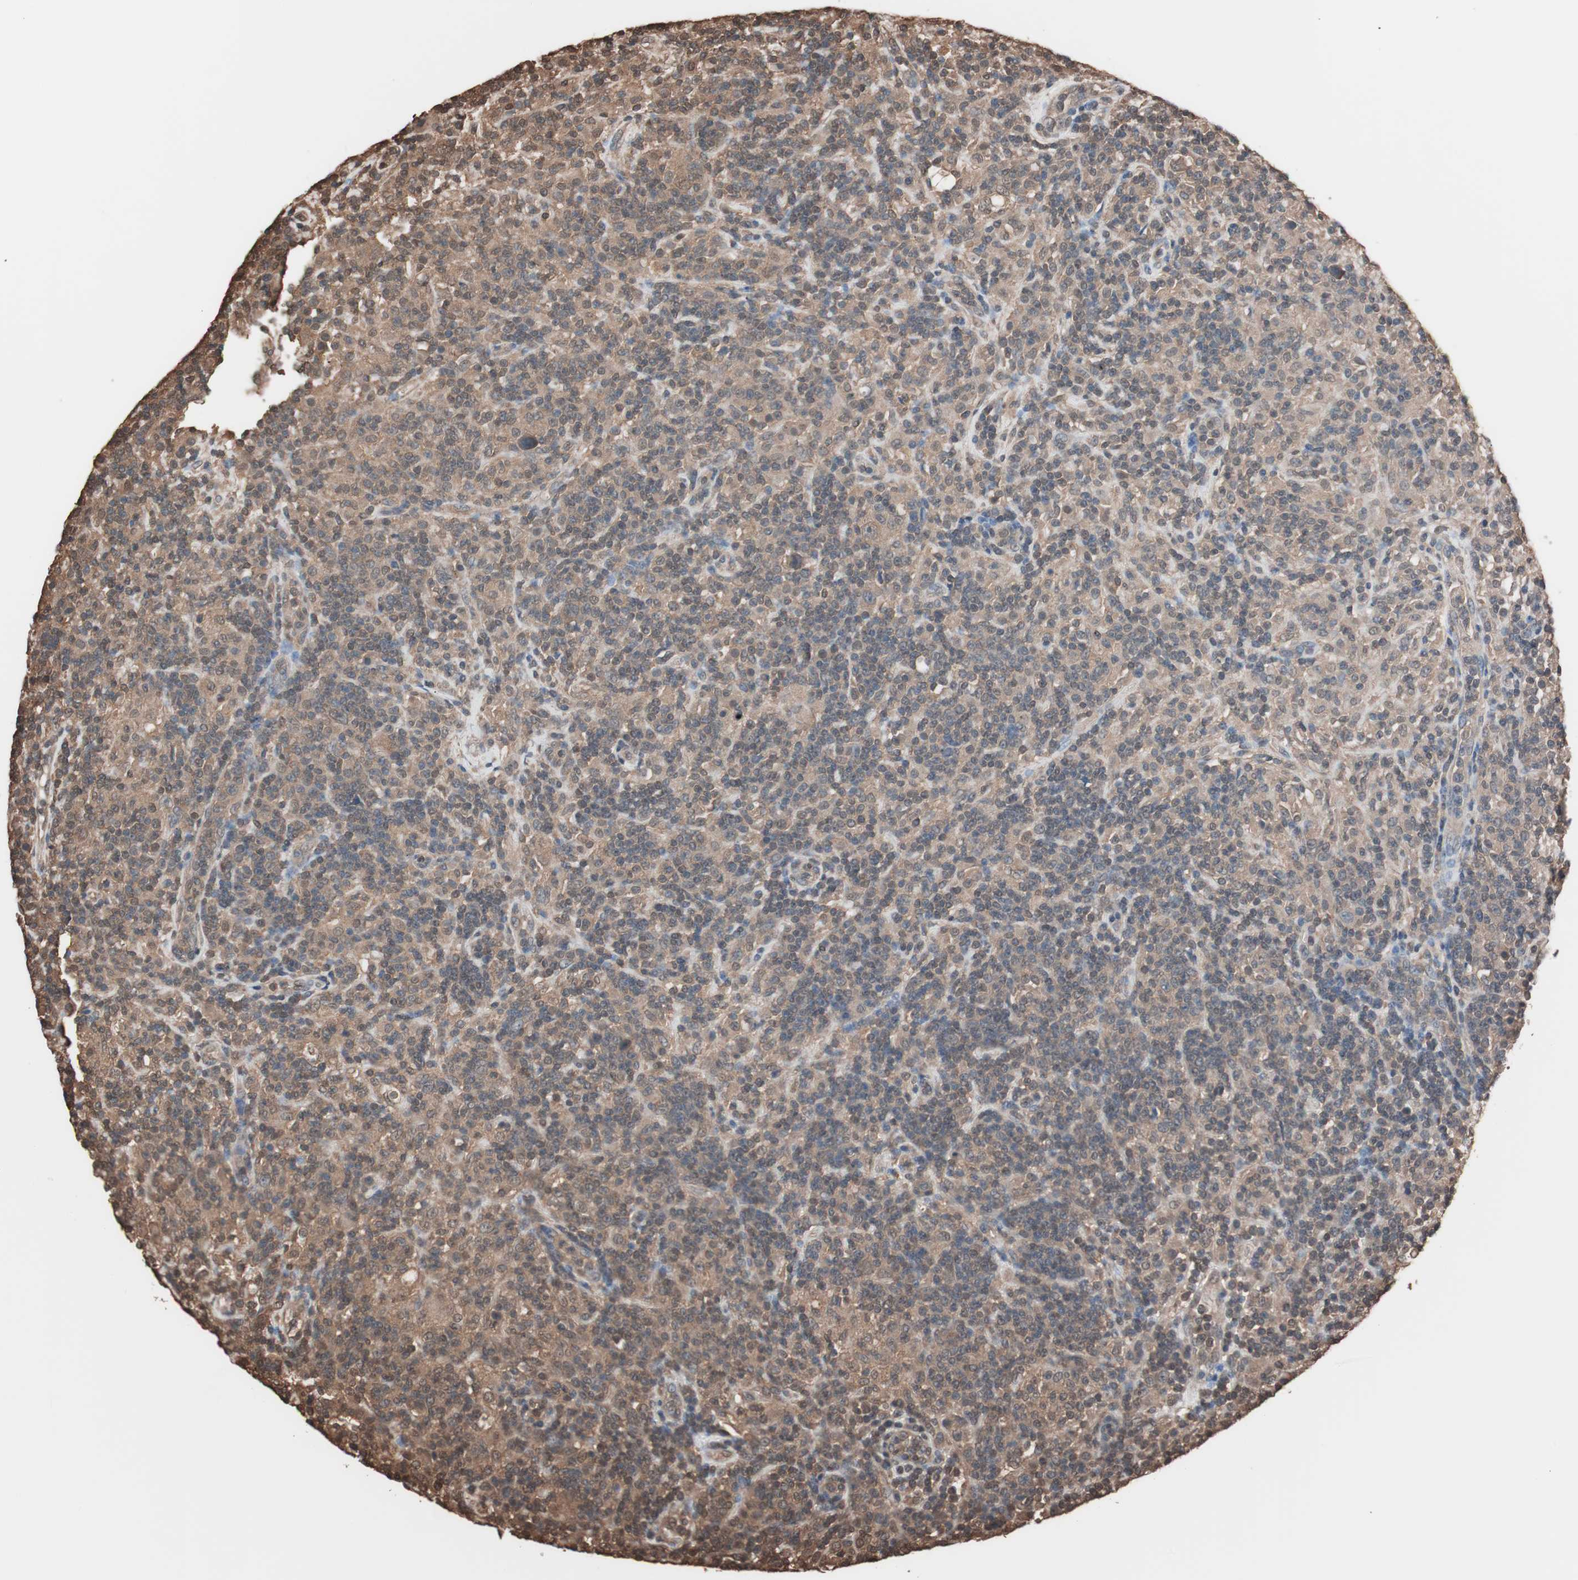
{"staining": {"intensity": "moderate", "quantity": "25%-75%", "location": "cytoplasmic/membranous"}, "tissue": "lymphoma", "cell_type": "Tumor cells", "image_type": "cancer", "snomed": [{"axis": "morphology", "description": "Hodgkin's disease, NOS"}, {"axis": "topography", "description": "Lymph node"}], "caption": "Protein expression analysis of human lymphoma reveals moderate cytoplasmic/membranous staining in approximately 25%-75% of tumor cells.", "gene": "CALM2", "patient": {"sex": "male", "age": 70}}